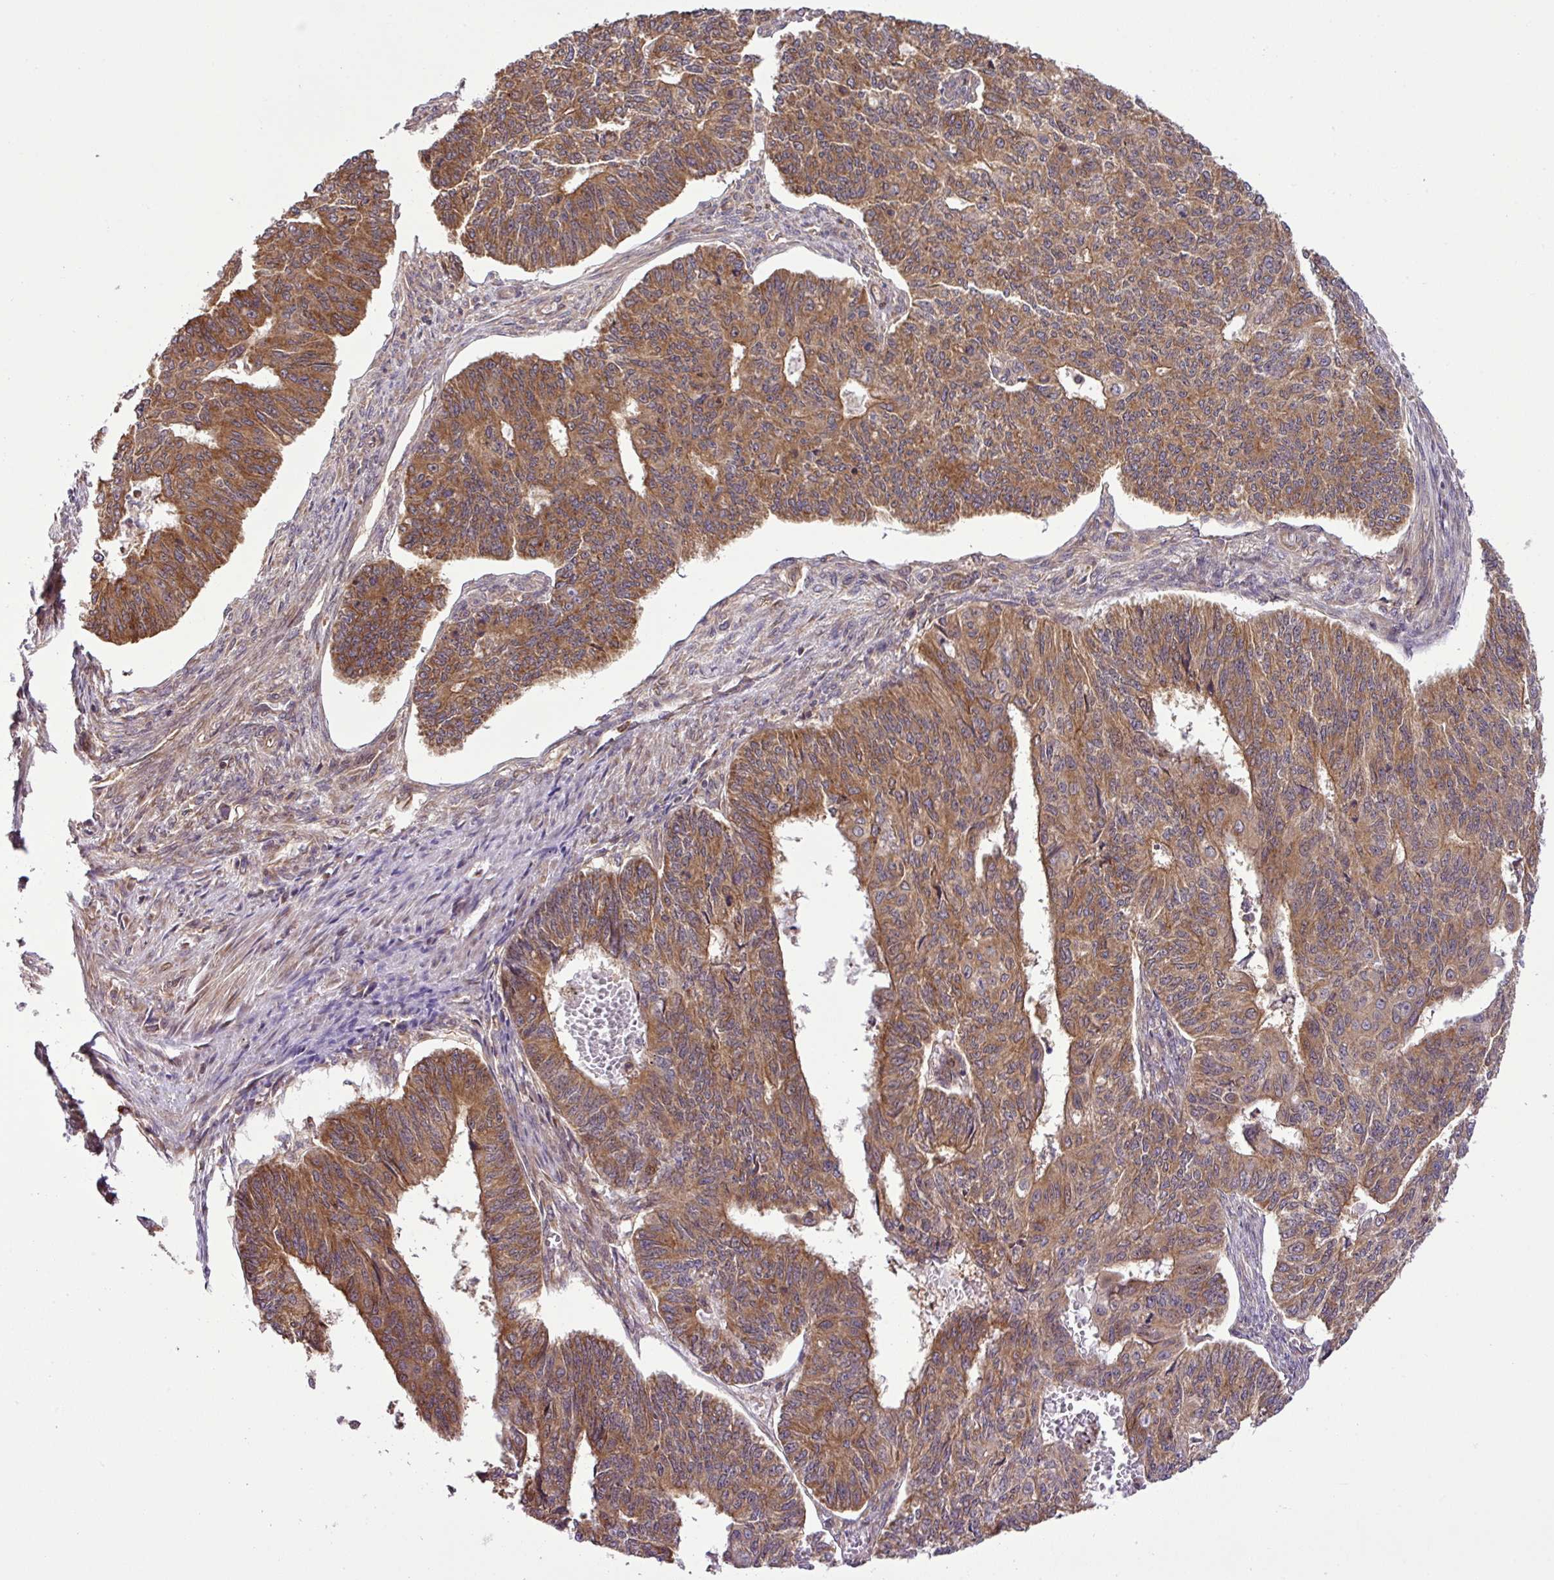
{"staining": {"intensity": "moderate", "quantity": ">75%", "location": "cytoplasmic/membranous"}, "tissue": "endometrial cancer", "cell_type": "Tumor cells", "image_type": "cancer", "snomed": [{"axis": "morphology", "description": "Adenocarcinoma, NOS"}, {"axis": "topography", "description": "Endometrium"}], "caption": "The image exhibits staining of endometrial adenocarcinoma, revealing moderate cytoplasmic/membranous protein expression (brown color) within tumor cells. (DAB IHC, brown staining for protein, blue staining for nuclei).", "gene": "DLGAP4", "patient": {"sex": "female", "age": 32}}